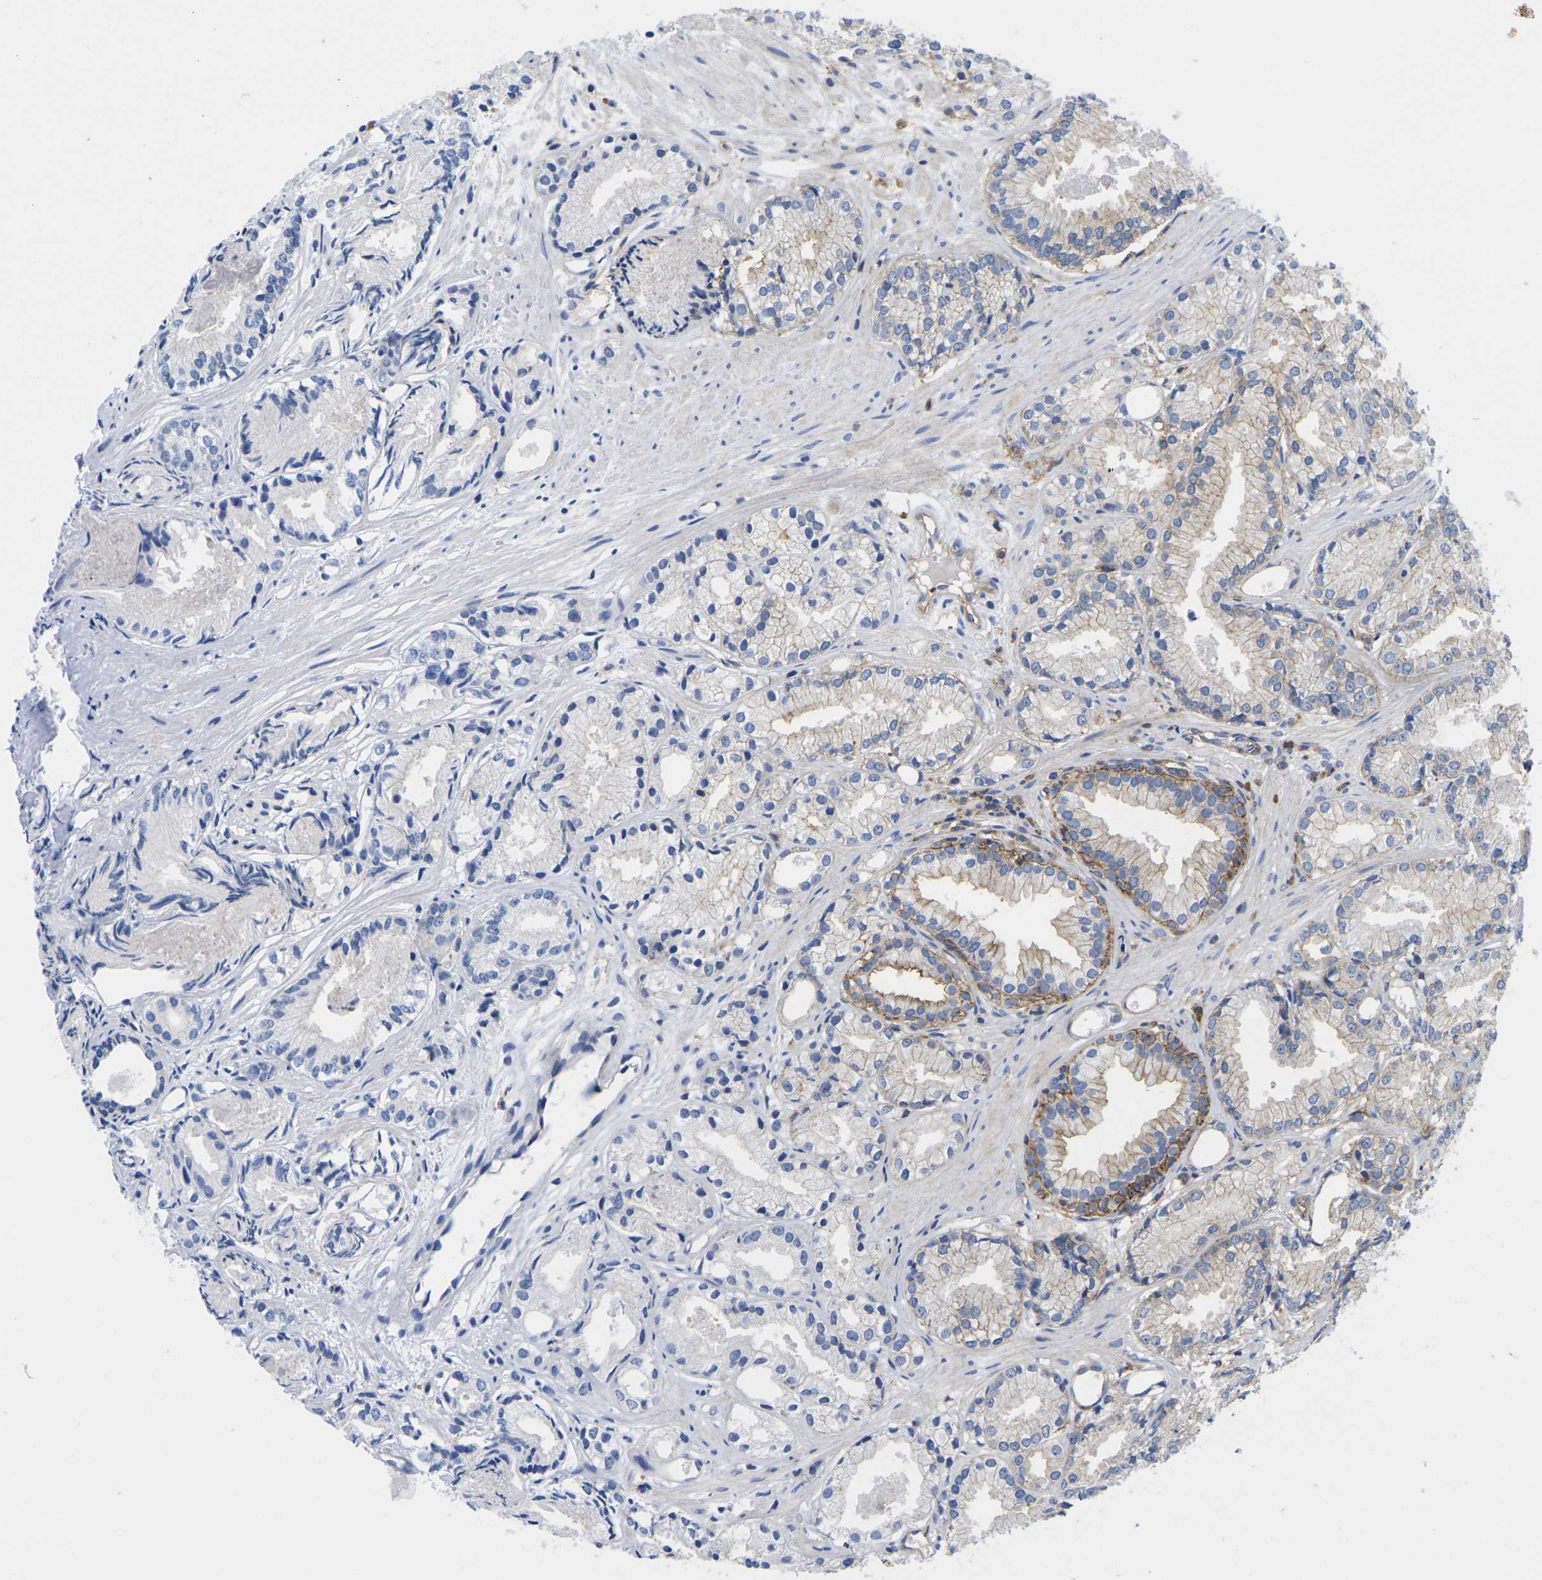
{"staining": {"intensity": "weak", "quantity": "25%-75%", "location": "cytoplasmic/membranous"}, "tissue": "prostate cancer", "cell_type": "Tumor cells", "image_type": "cancer", "snomed": [{"axis": "morphology", "description": "Adenocarcinoma, Low grade"}, {"axis": "topography", "description": "Prostate"}], "caption": "Human prostate cancer stained with a brown dye exhibits weak cytoplasmic/membranous positive expression in approximately 25%-75% of tumor cells.", "gene": "IQGAP1", "patient": {"sex": "male", "age": 72}}